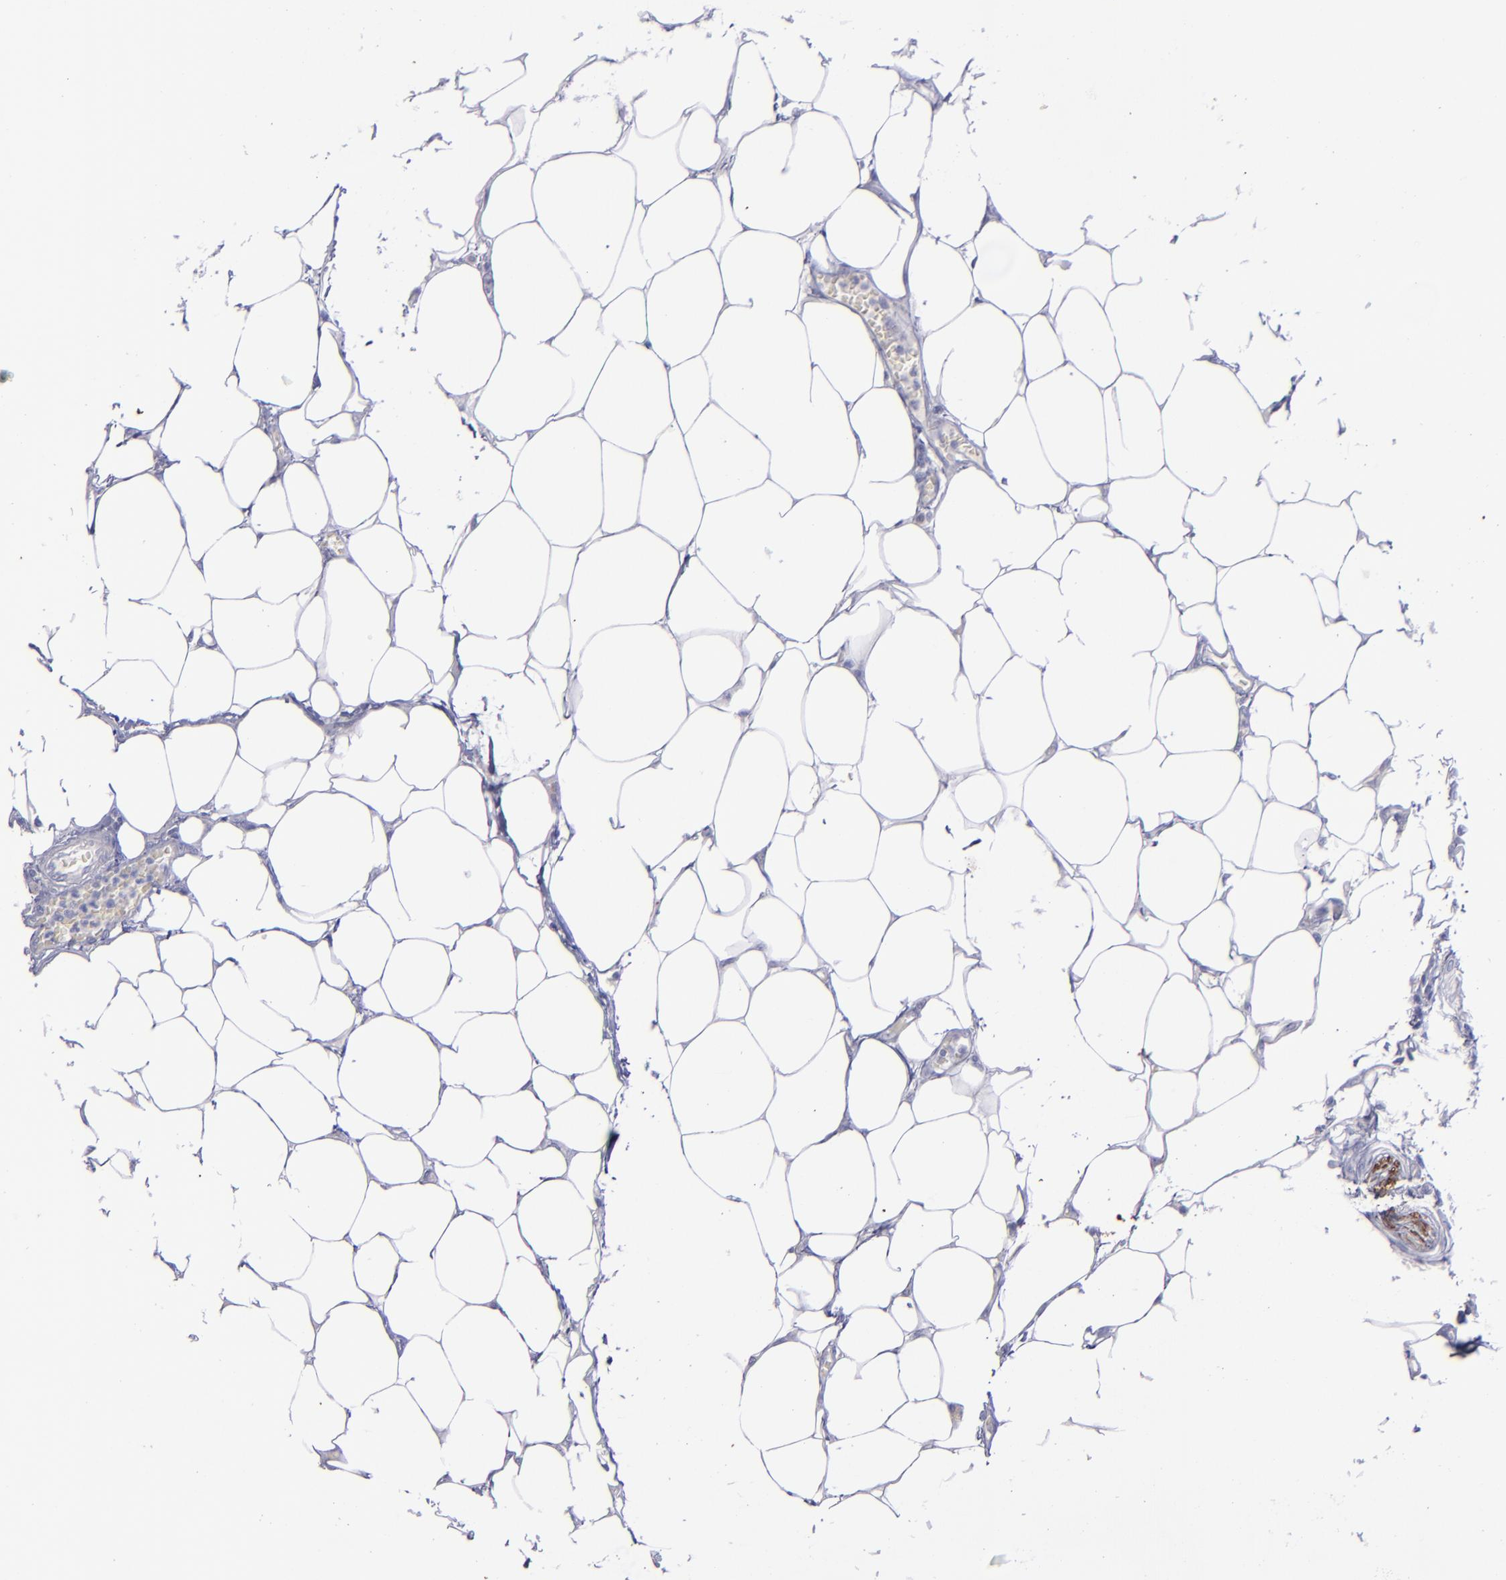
{"staining": {"intensity": "negative", "quantity": "none", "location": "none"}, "tissue": "colorectal cancer", "cell_type": "Tumor cells", "image_type": "cancer", "snomed": [{"axis": "morphology", "description": "Adenocarcinoma, NOS"}, {"axis": "topography", "description": "Colon"}], "caption": "Tumor cells show no significant staining in adenocarcinoma (colorectal). Nuclei are stained in blue.", "gene": "SNAP25", "patient": {"sex": "female", "age": 86}}